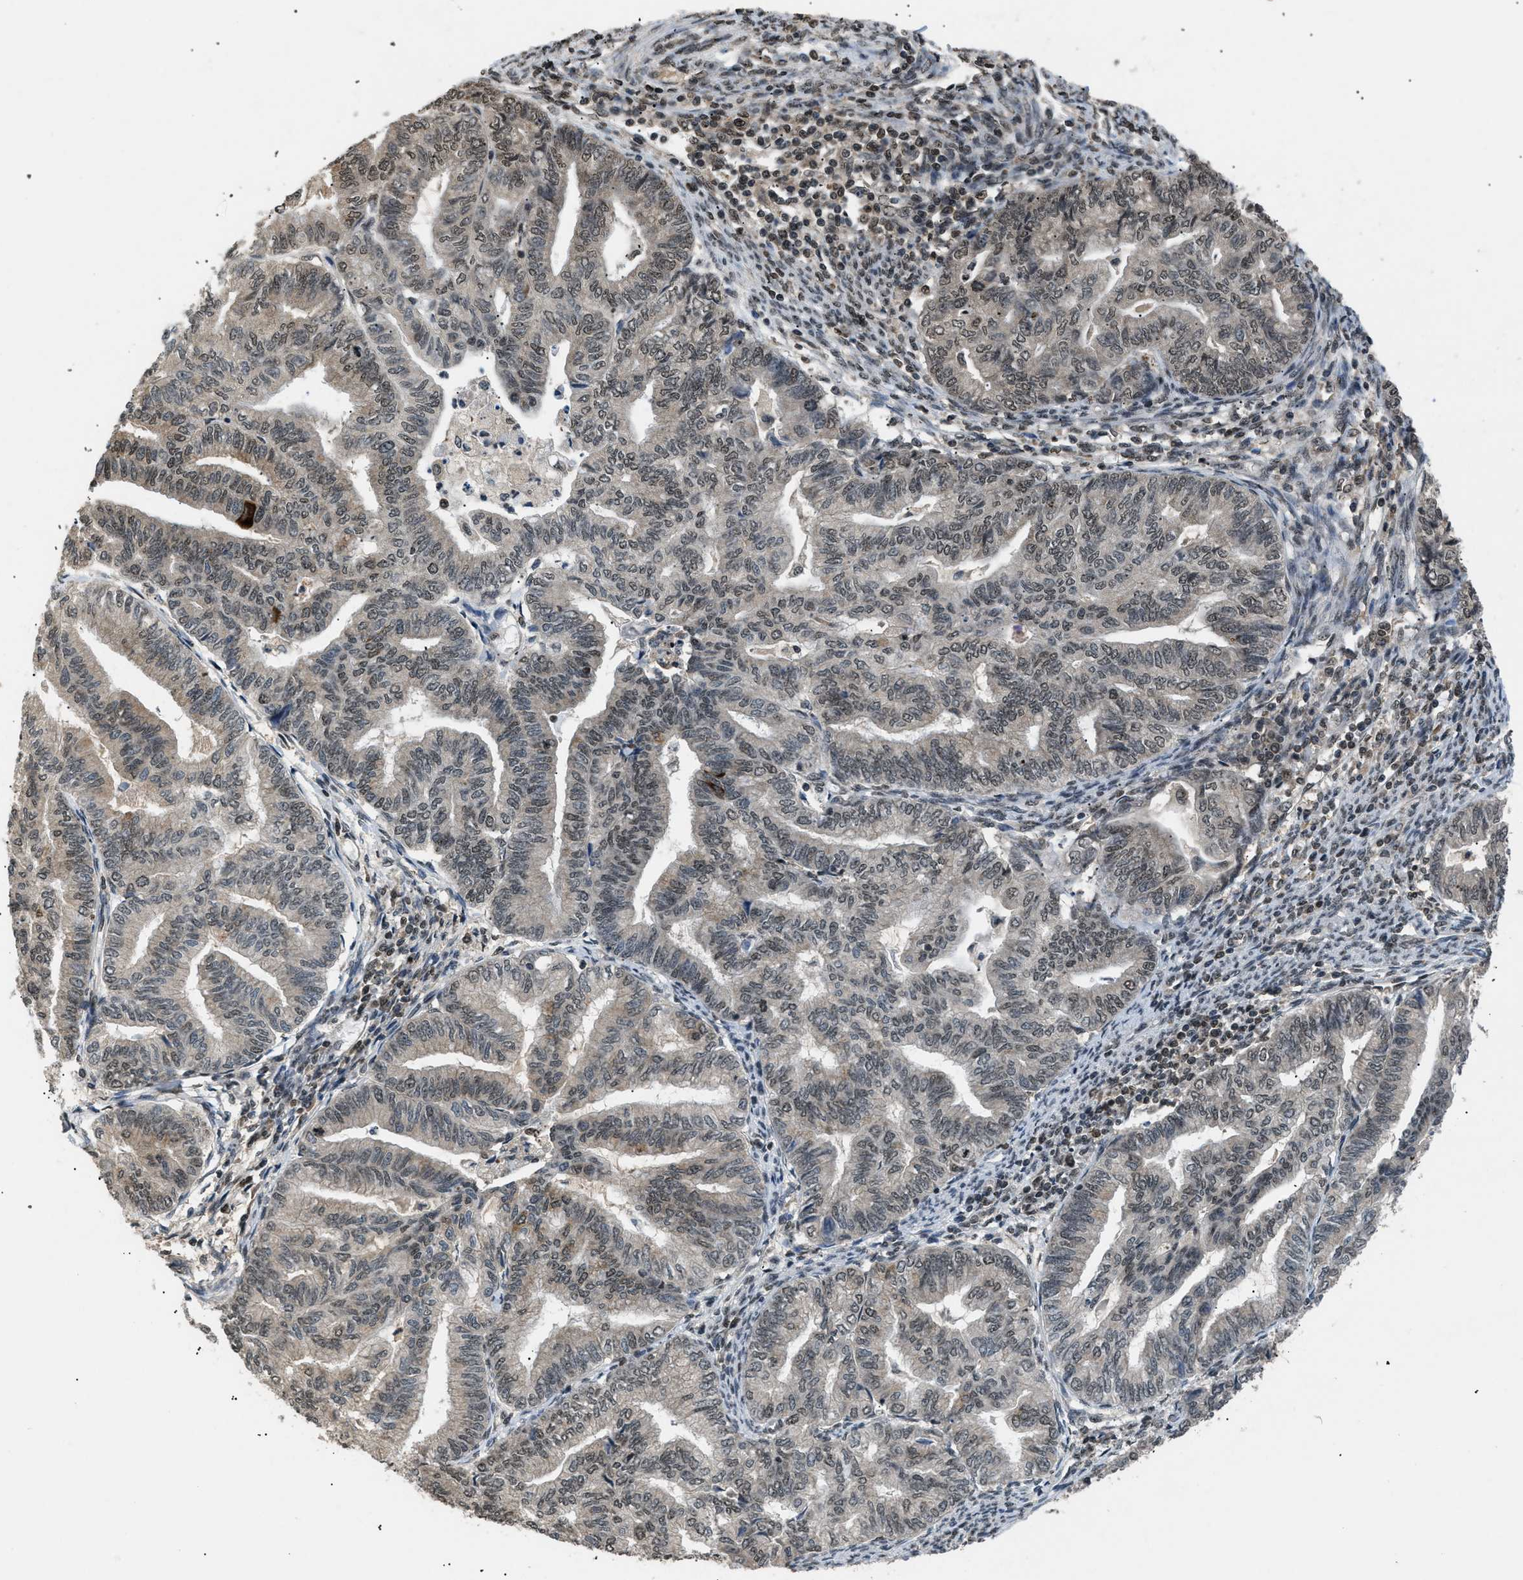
{"staining": {"intensity": "weak", "quantity": "25%-75%", "location": "nuclear"}, "tissue": "endometrial cancer", "cell_type": "Tumor cells", "image_type": "cancer", "snomed": [{"axis": "morphology", "description": "Adenocarcinoma, NOS"}, {"axis": "topography", "description": "Endometrium"}], "caption": "Protein analysis of adenocarcinoma (endometrial) tissue demonstrates weak nuclear positivity in approximately 25%-75% of tumor cells.", "gene": "RBM5", "patient": {"sex": "female", "age": 79}}